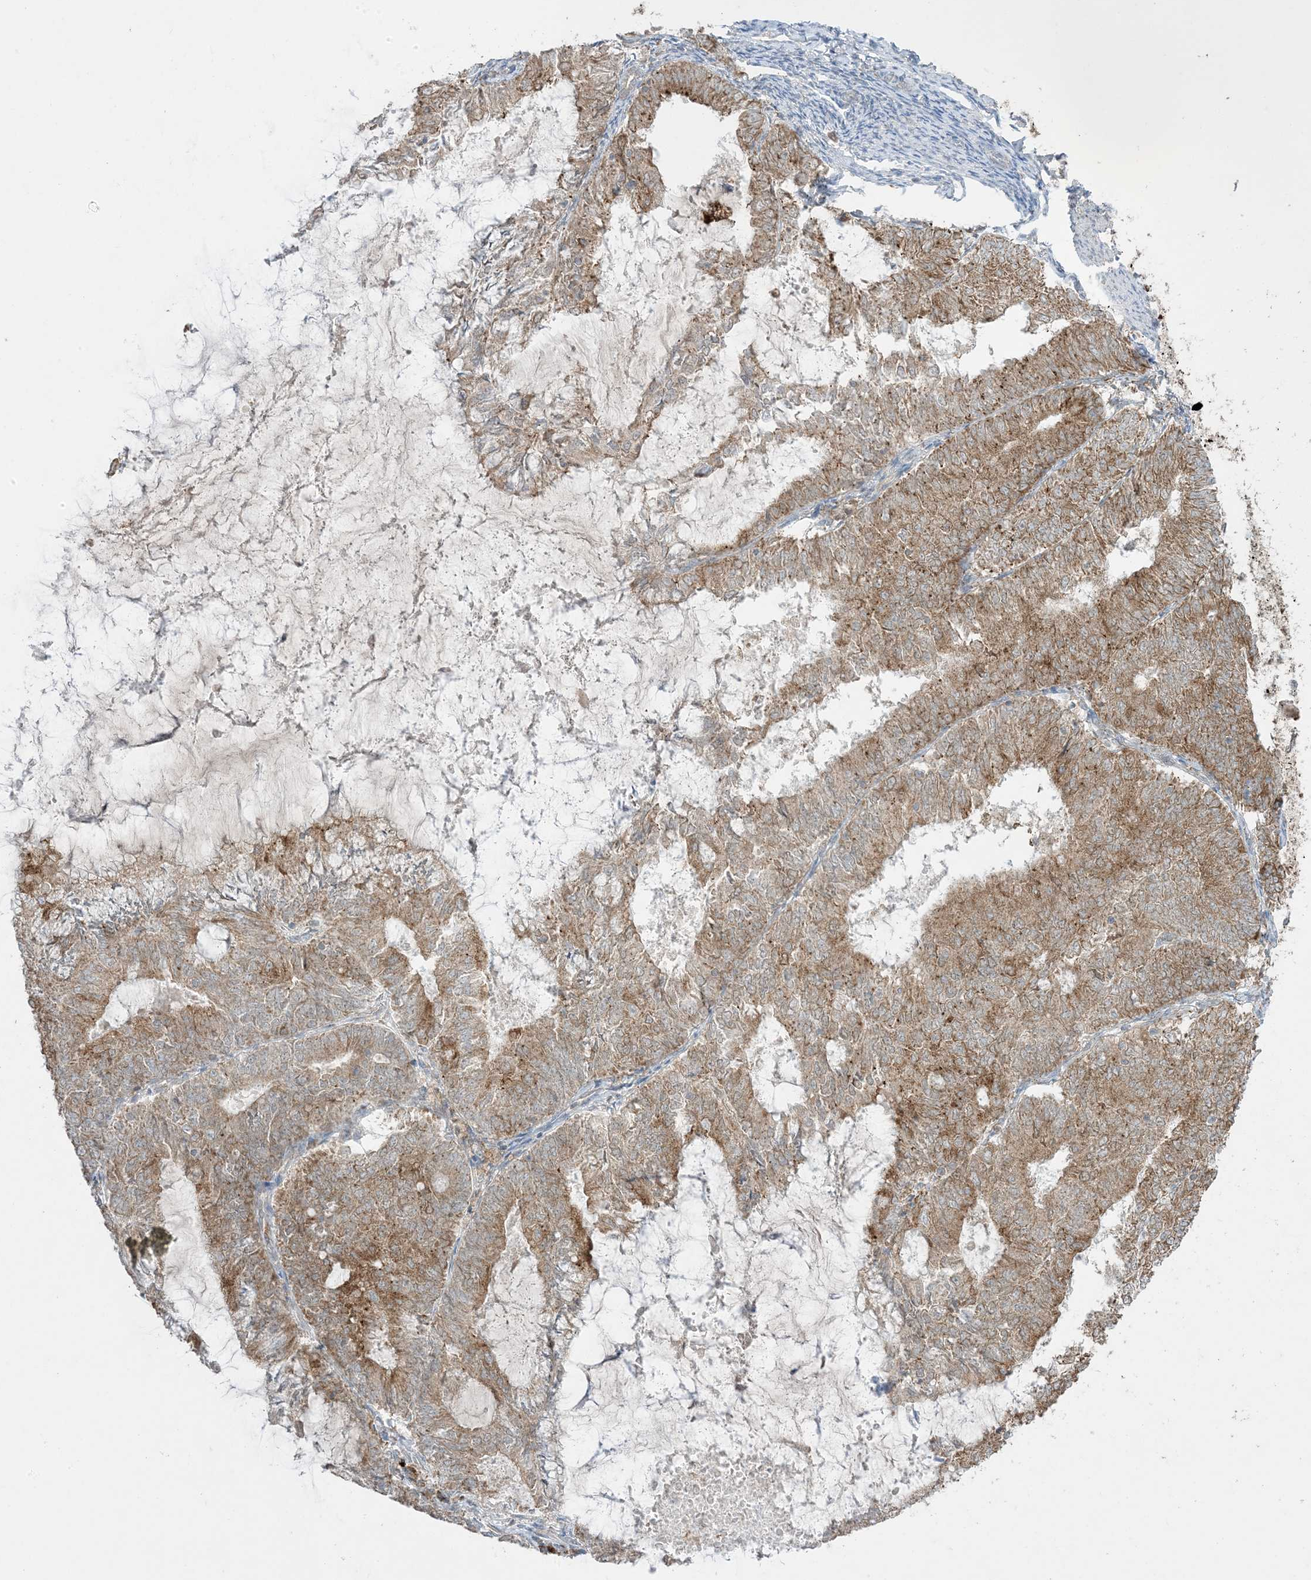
{"staining": {"intensity": "moderate", "quantity": ">75%", "location": "cytoplasmic/membranous"}, "tissue": "endometrial cancer", "cell_type": "Tumor cells", "image_type": "cancer", "snomed": [{"axis": "morphology", "description": "Adenocarcinoma, NOS"}, {"axis": "topography", "description": "Endometrium"}], "caption": "Protein staining exhibits moderate cytoplasmic/membranous expression in about >75% of tumor cells in endometrial adenocarcinoma. Using DAB (brown) and hematoxylin (blue) stains, captured at high magnification using brightfield microscopy.", "gene": "ODC1", "patient": {"sex": "female", "age": 57}}